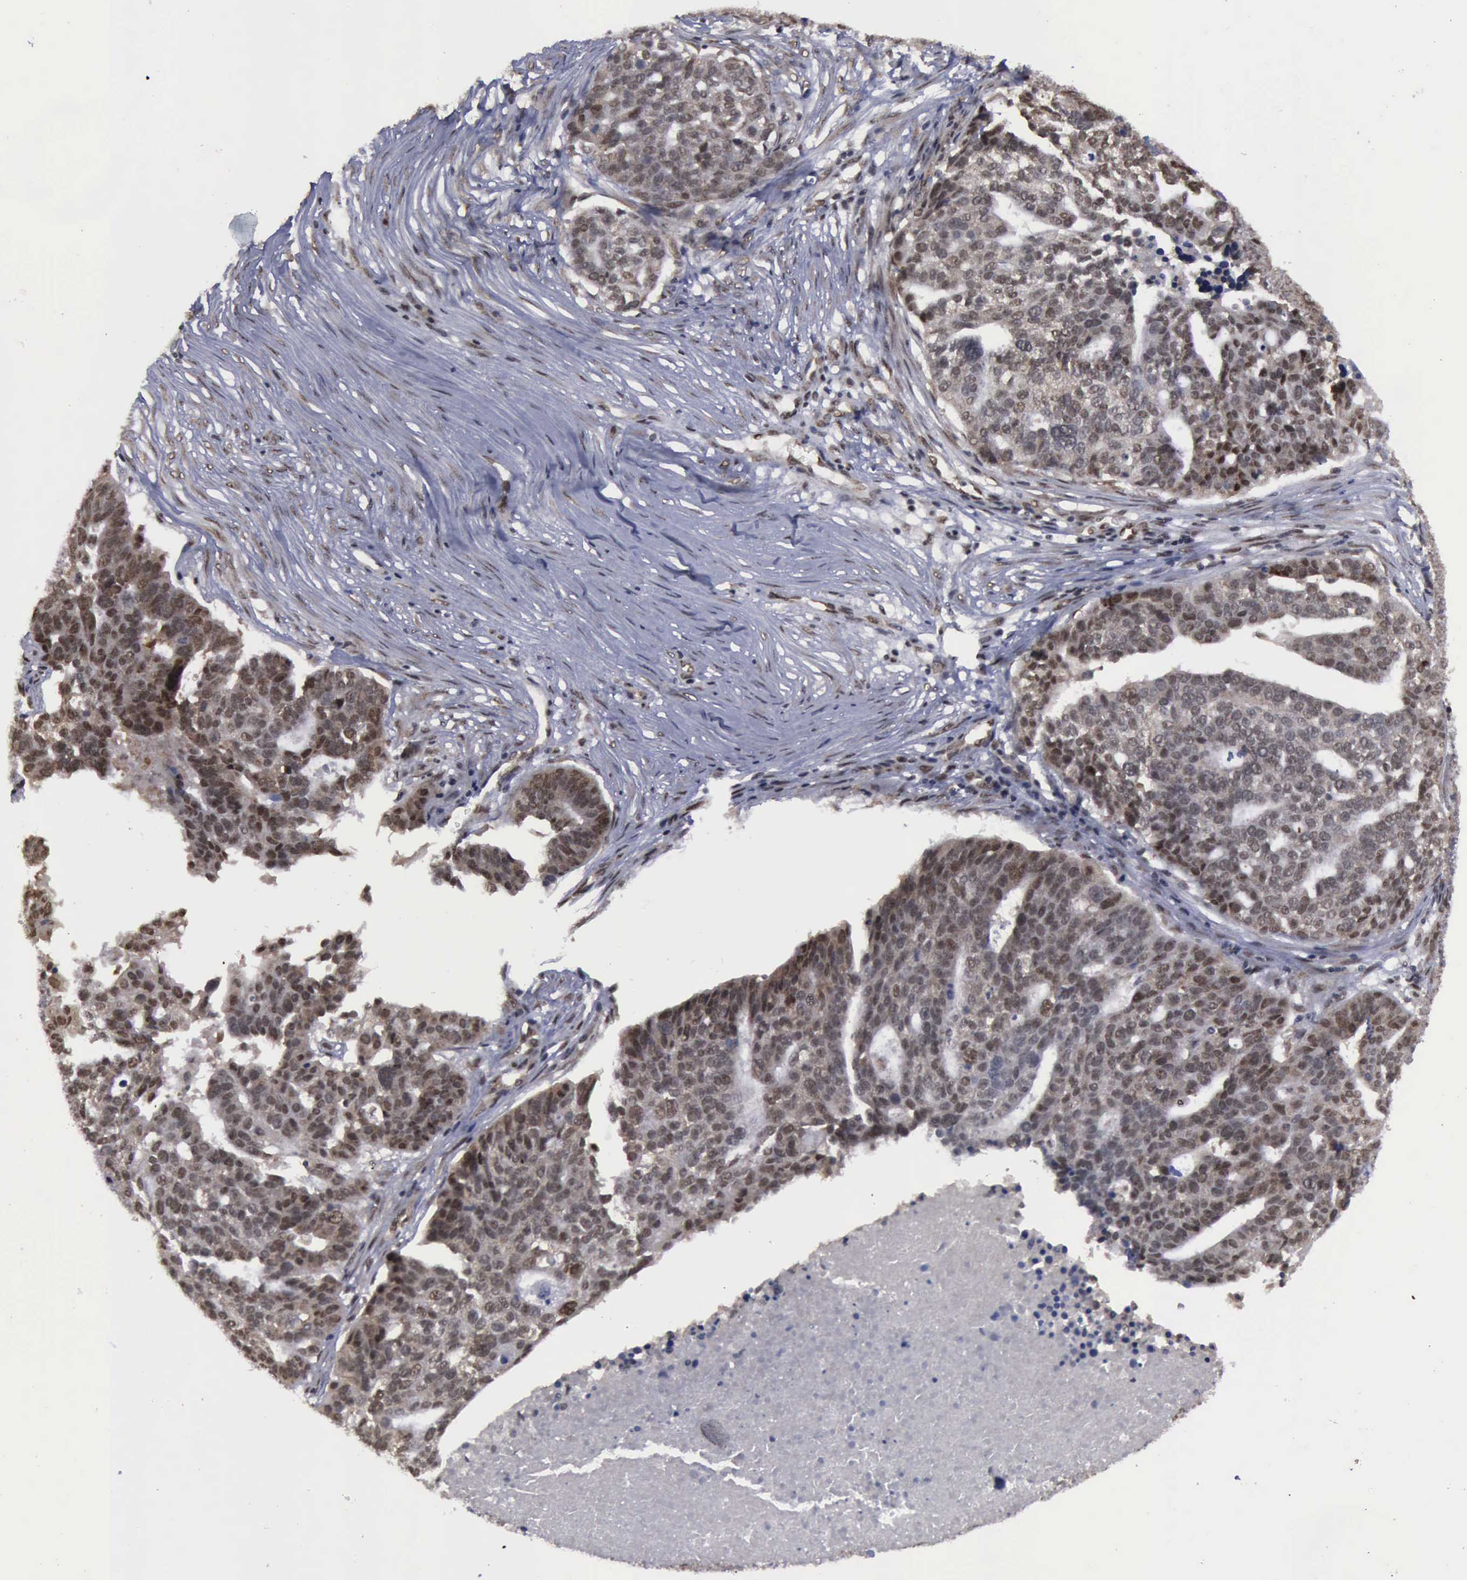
{"staining": {"intensity": "moderate", "quantity": "25%-75%", "location": "cytoplasmic/membranous,nuclear"}, "tissue": "ovarian cancer", "cell_type": "Tumor cells", "image_type": "cancer", "snomed": [{"axis": "morphology", "description": "Cystadenocarcinoma, serous, NOS"}, {"axis": "topography", "description": "Ovary"}], "caption": "High-magnification brightfield microscopy of ovarian serous cystadenocarcinoma stained with DAB (3,3'-diaminobenzidine) (brown) and counterstained with hematoxylin (blue). tumor cells exhibit moderate cytoplasmic/membranous and nuclear staining is identified in approximately25%-75% of cells.", "gene": "RTCB", "patient": {"sex": "female", "age": 59}}